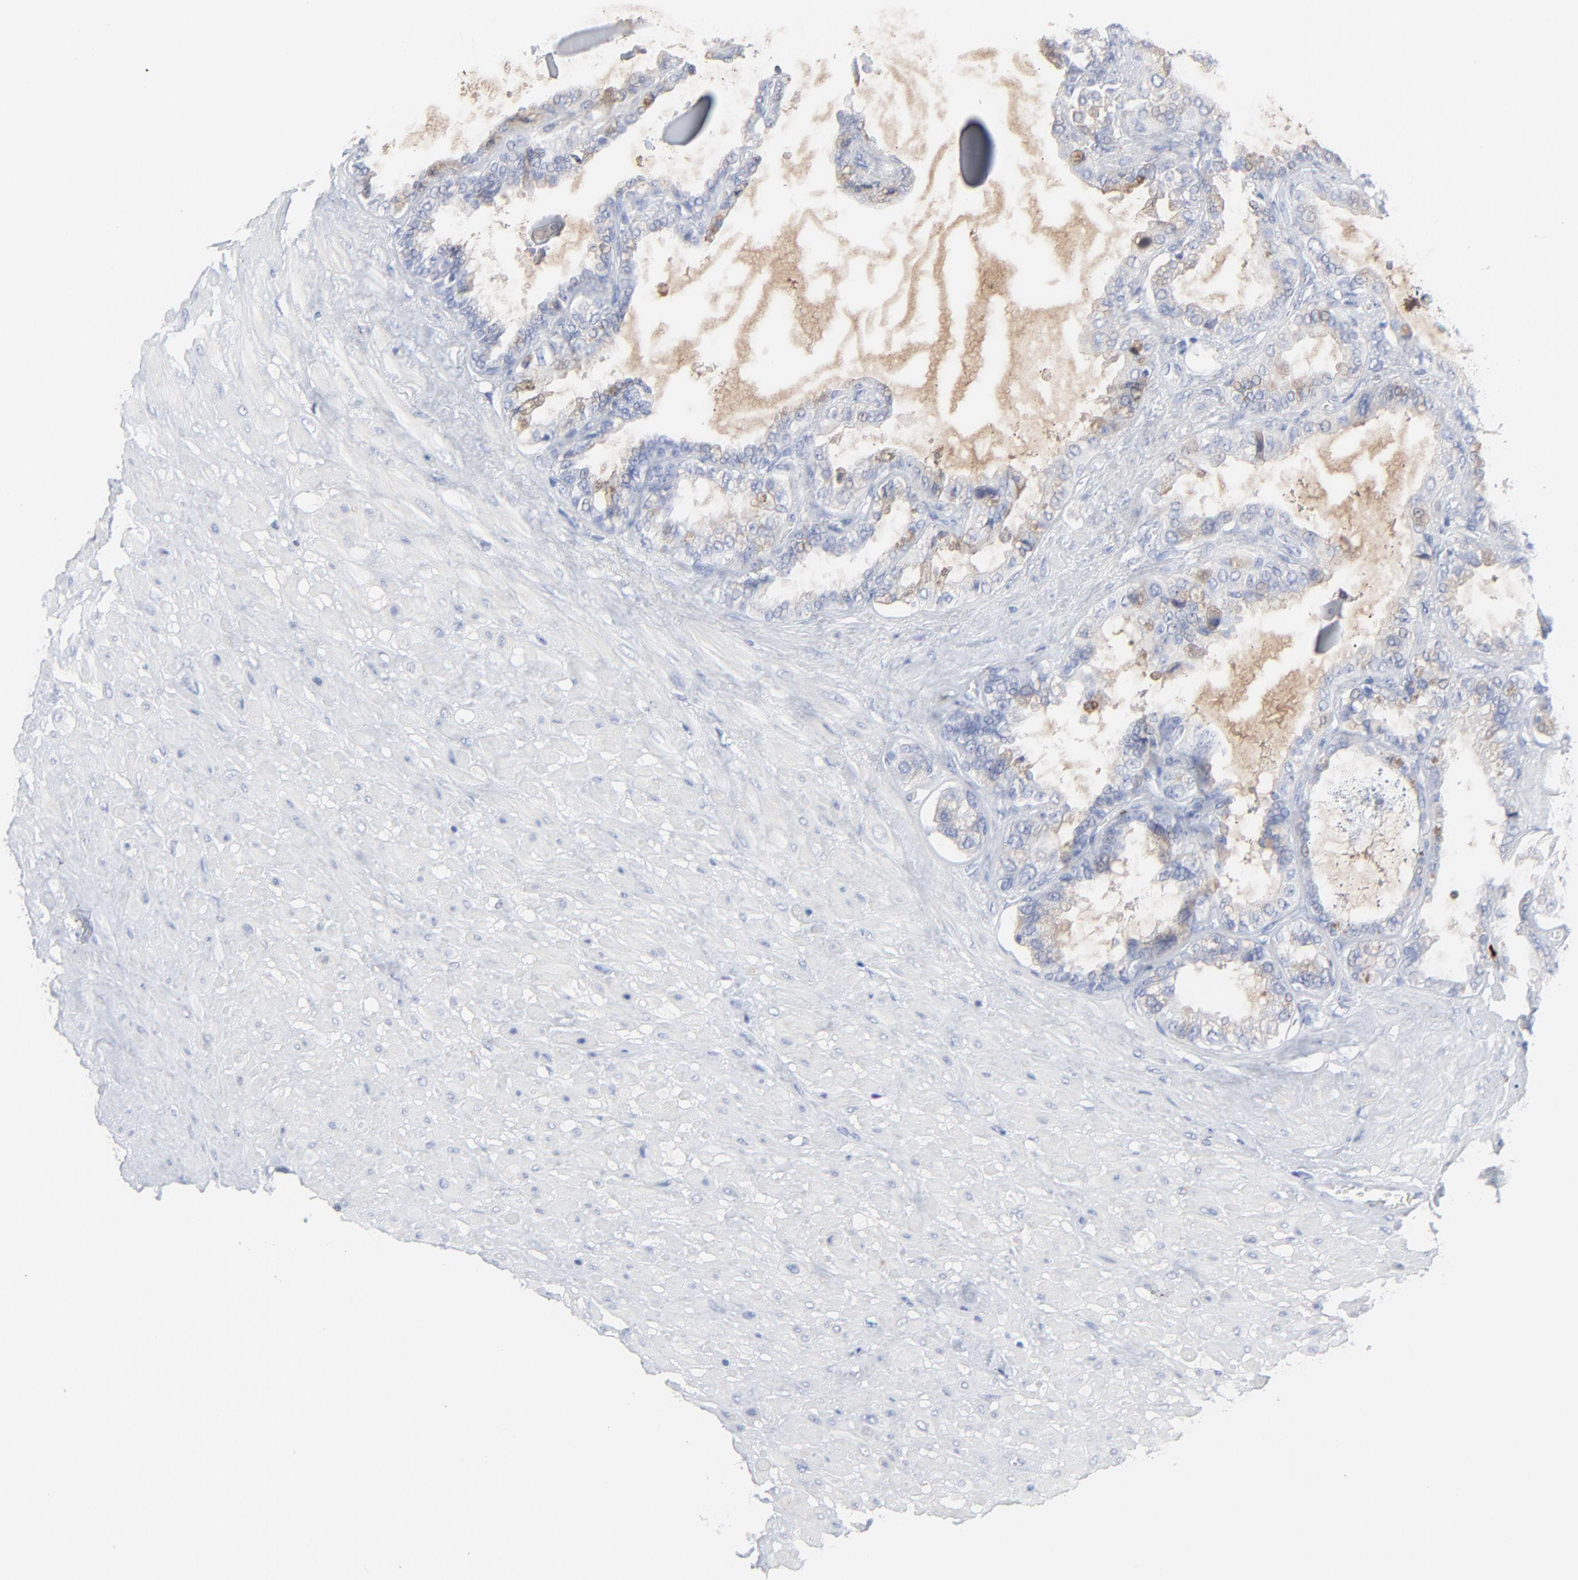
{"staining": {"intensity": "weak", "quantity": "<25%", "location": "cytoplasmic/membranous"}, "tissue": "seminal vesicle", "cell_type": "Glandular cells", "image_type": "normal", "snomed": [{"axis": "morphology", "description": "Normal tissue, NOS"}, {"axis": "morphology", "description": "Inflammation, NOS"}, {"axis": "topography", "description": "Urinary bladder"}, {"axis": "topography", "description": "Prostate"}, {"axis": "topography", "description": "Seminal veicle"}], "caption": "This is a photomicrograph of immunohistochemistry staining of benign seminal vesicle, which shows no staining in glandular cells. The staining was performed using DAB (3,3'-diaminobenzidine) to visualize the protein expression in brown, while the nuclei were stained in blue with hematoxylin (Magnification: 20x).", "gene": "LCN2", "patient": {"sex": "male", "age": 82}}